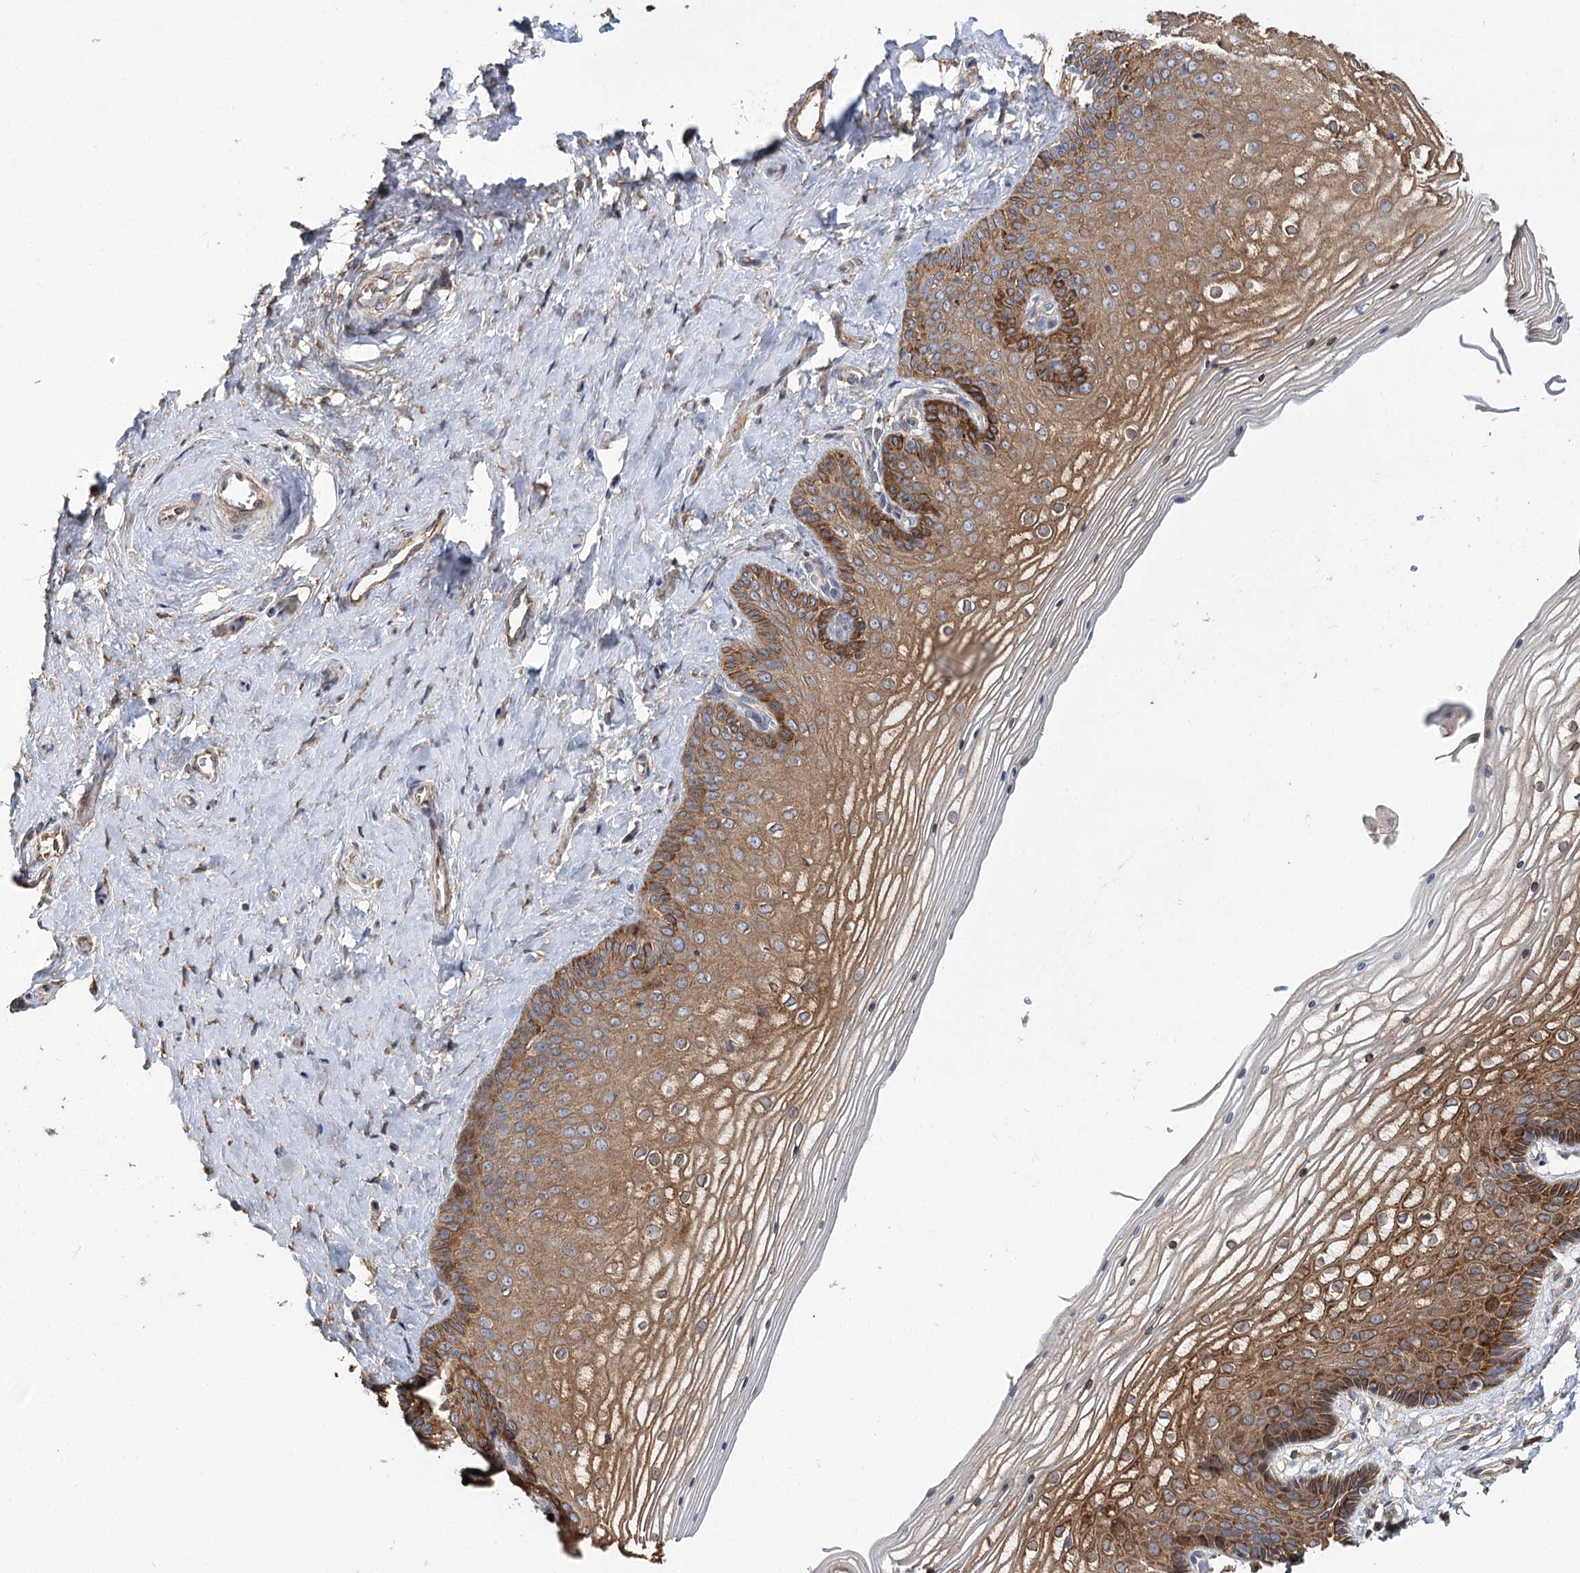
{"staining": {"intensity": "strong", "quantity": ">75%", "location": "cytoplasmic/membranous"}, "tissue": "vagina", "cell_type": "Squamous epithelial cells", "image_type": "normal", "snomed": [{"axis": "morphology", "description": "Normal tissue, NOS"}, {"axis": "topography", "description": "Vagina"}, {"axis": "topography", "description": "Cervix"}], "caption": "Squamous epithelial cells exhibit strong cytoplasmic/membranous staining in approximately >75% of cells in unremarkable vagina. The protein of interest is shown in brown color, while the nuclei are stained blue.", "gene": "TMEM218", "patient": {"sex": "female", "age": 40}}